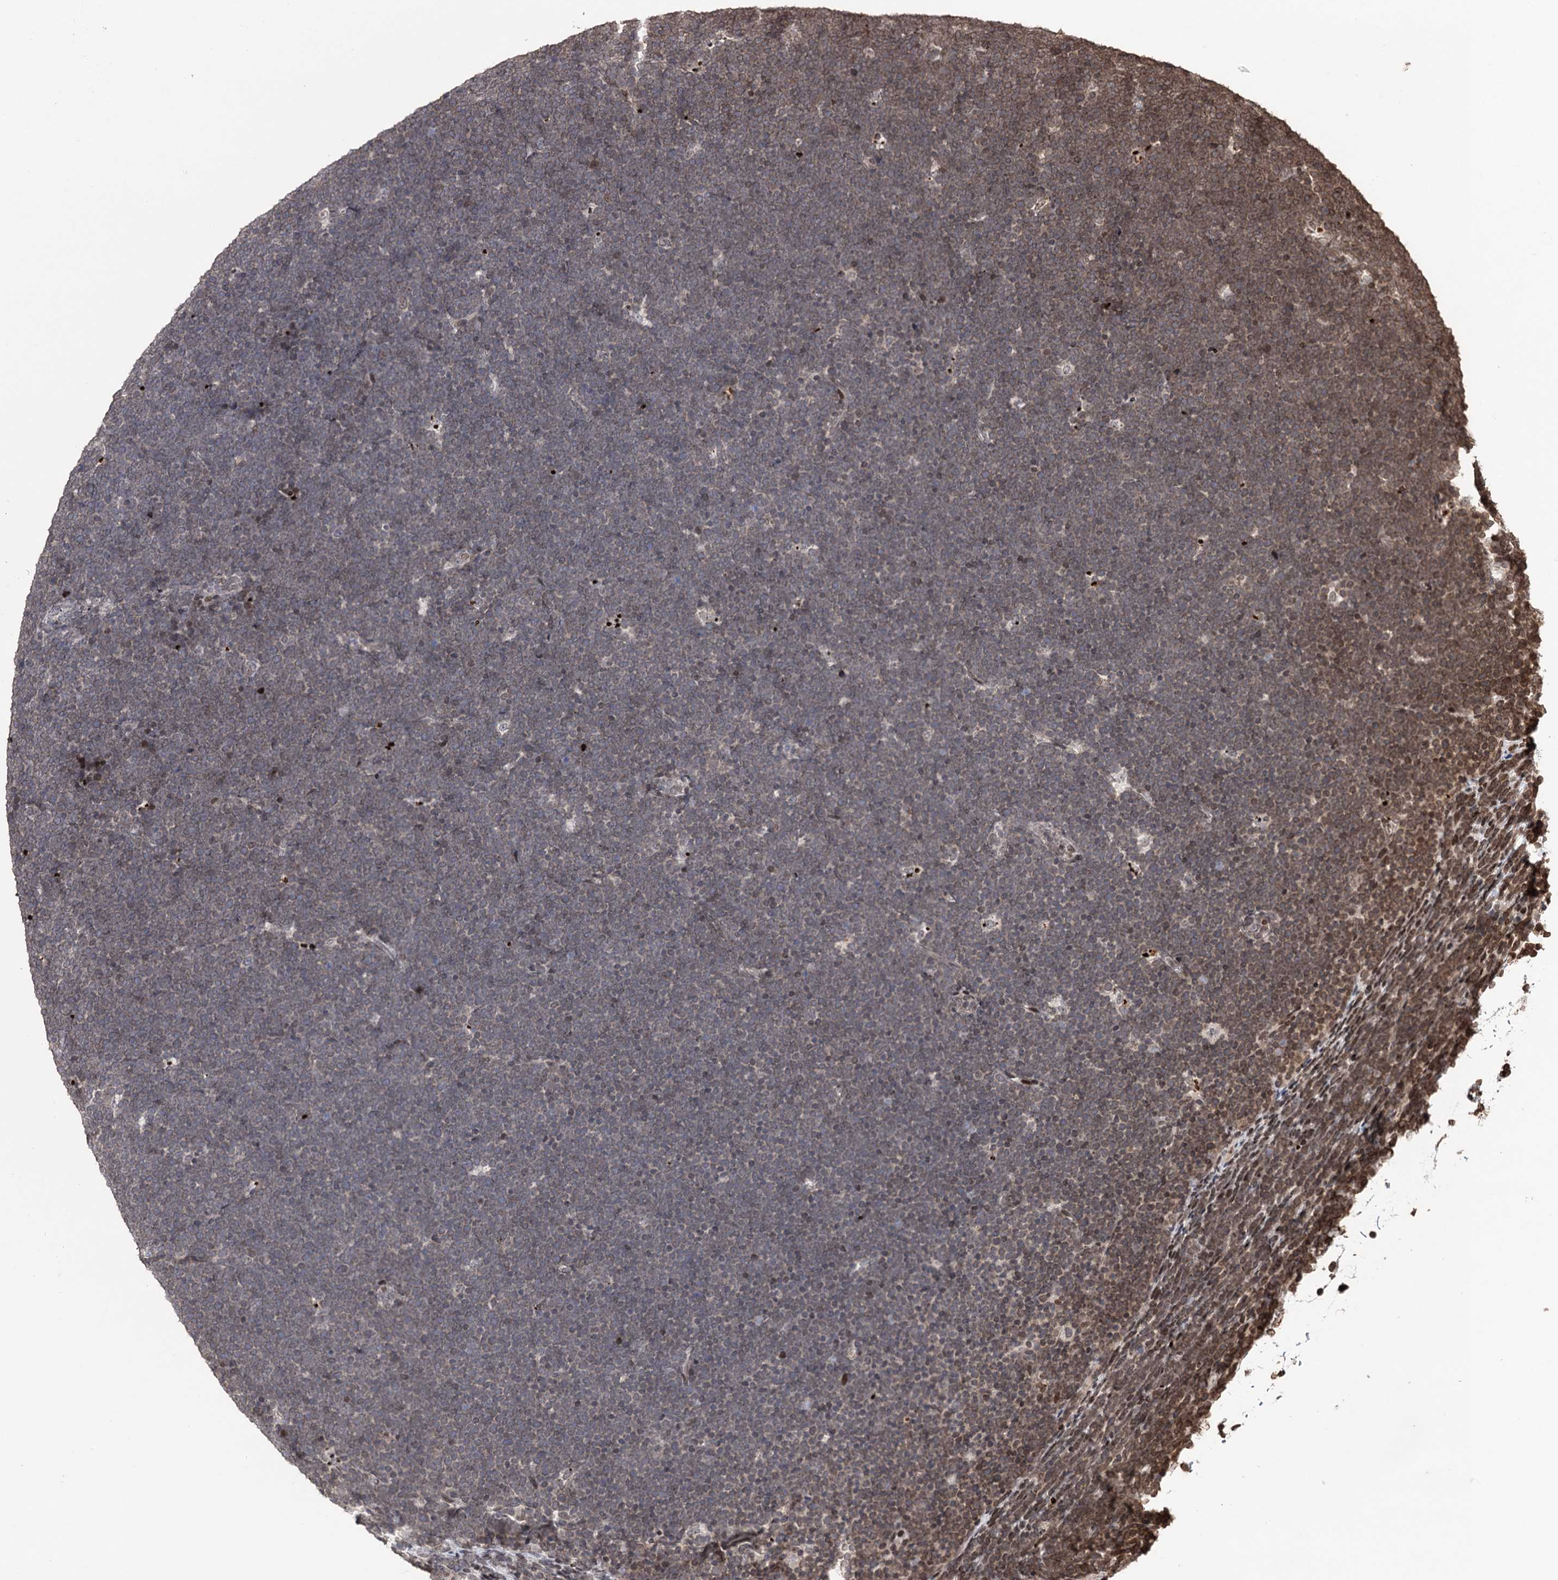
{"staining": {"intensity": "weak", "quantity": "<25%", "location": "nuclear"}, "tissue": "lymphoma", "cell_type": "Tumor cells", "image_type": "cancer", "snomed": [{"axis": "morphology", "description": "Malignant lymphoma, non-Hodgkin's type, High grade"}, {"axis": "topography", "description": "Lymph node"}], "caption": "This is an immunohistochemistry histopathology image of lymphoma. There is no positivity in tumor cells.", "gene": "CCDC77", "patient": {"sex": "male", "age": 13}}